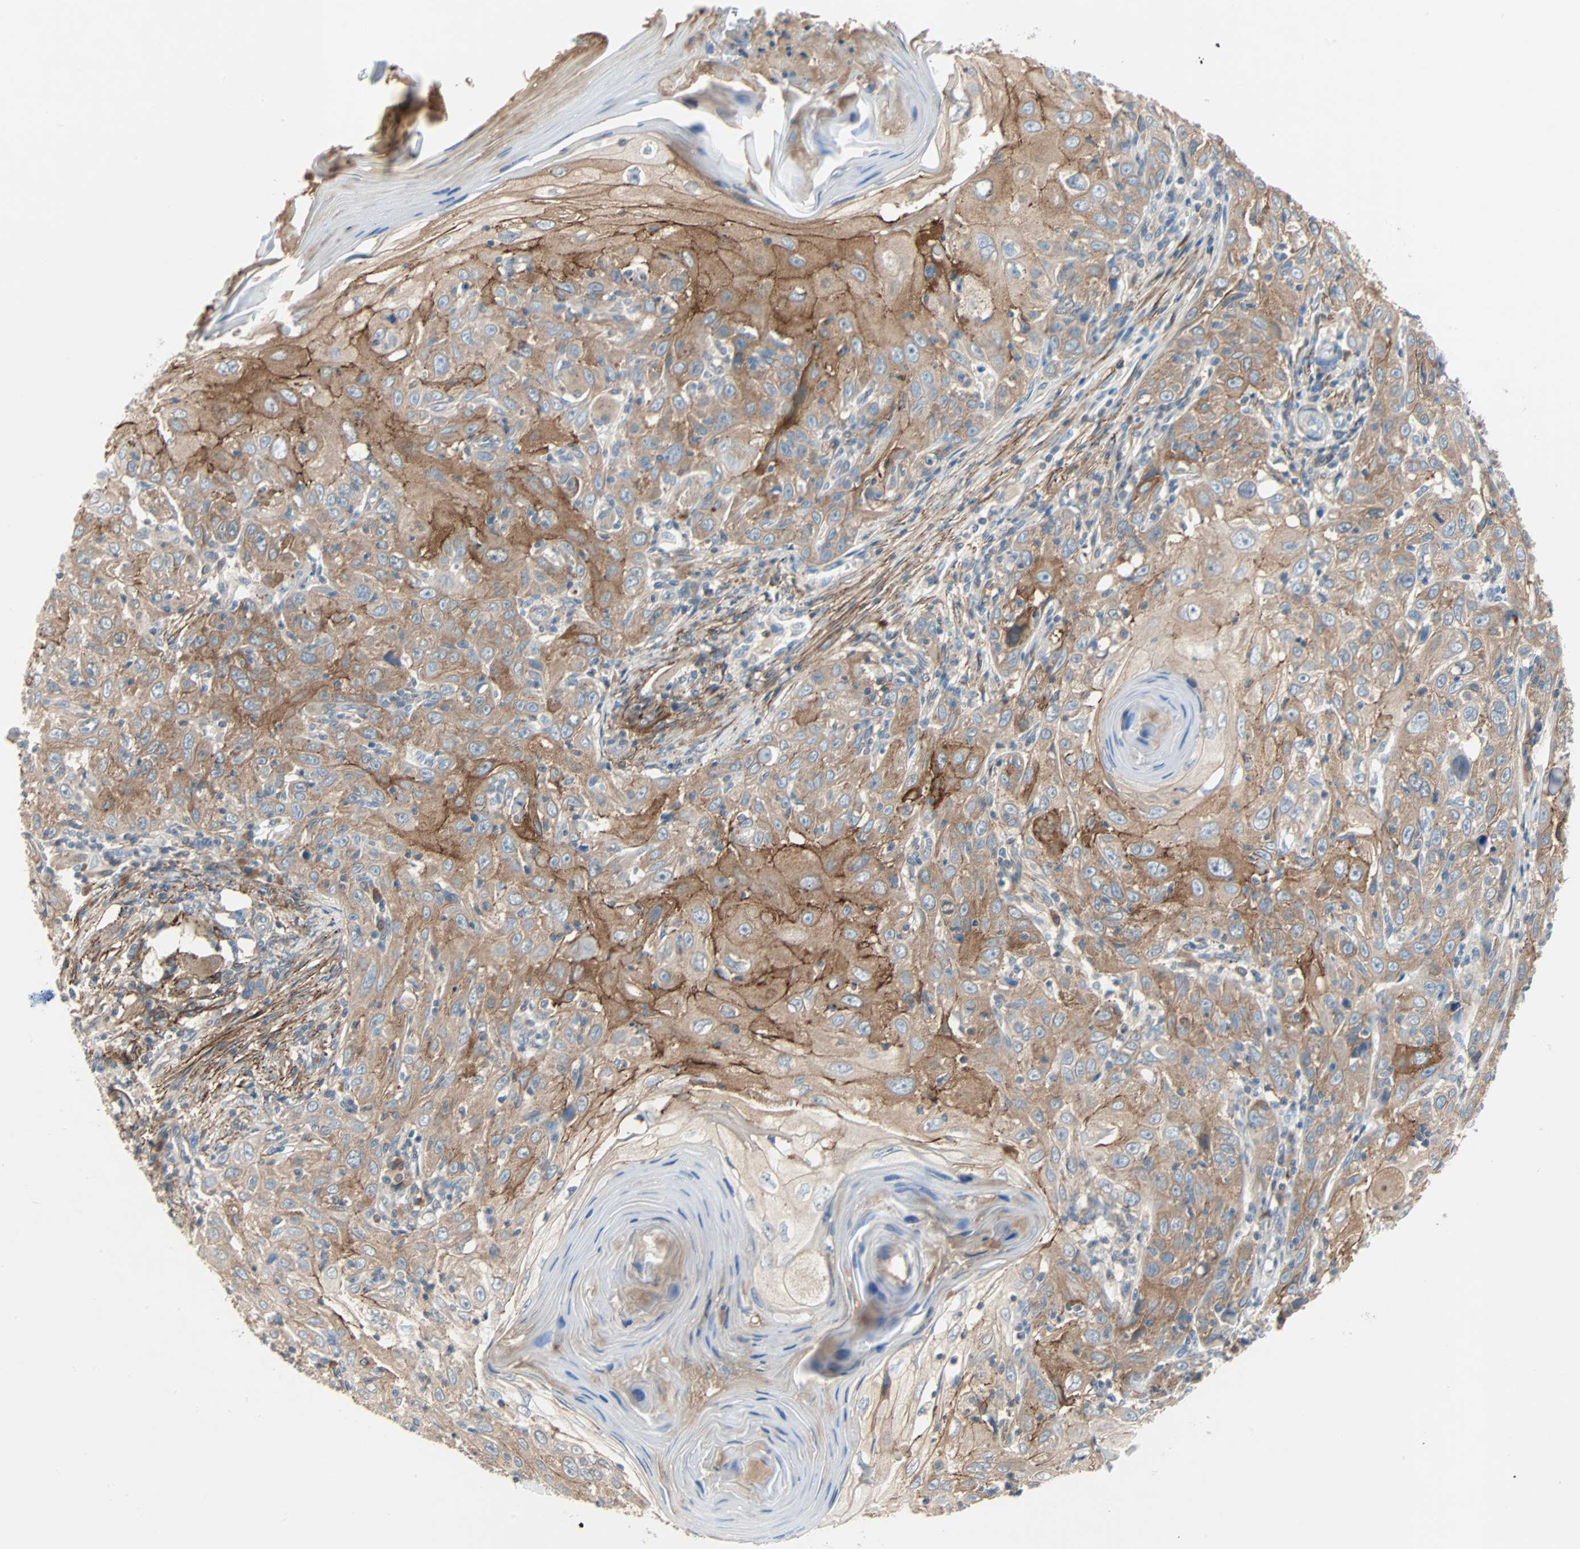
{"staining": {"intensity": "strong", "quantity": ">75%", "location": "cytoplasmic/membranous"}, "tissue": "skin cancer", "cell_type": "Tumor cells", "image_type": "cancer", "snomed": [{"axis": "morphology", "description": "Squamous cell carcinoma, NOS"}, {"axis": "topography", "description": "Skin"}], "caption": "Protein expression analysis of human skin cancer (squamous cell carcinoma) reveals strong cytoplasmic/membranous staining in about >75% of tumor cells.", "gene": "TNFRSF12A", "patient": {"sex": "female", "age": 88}}